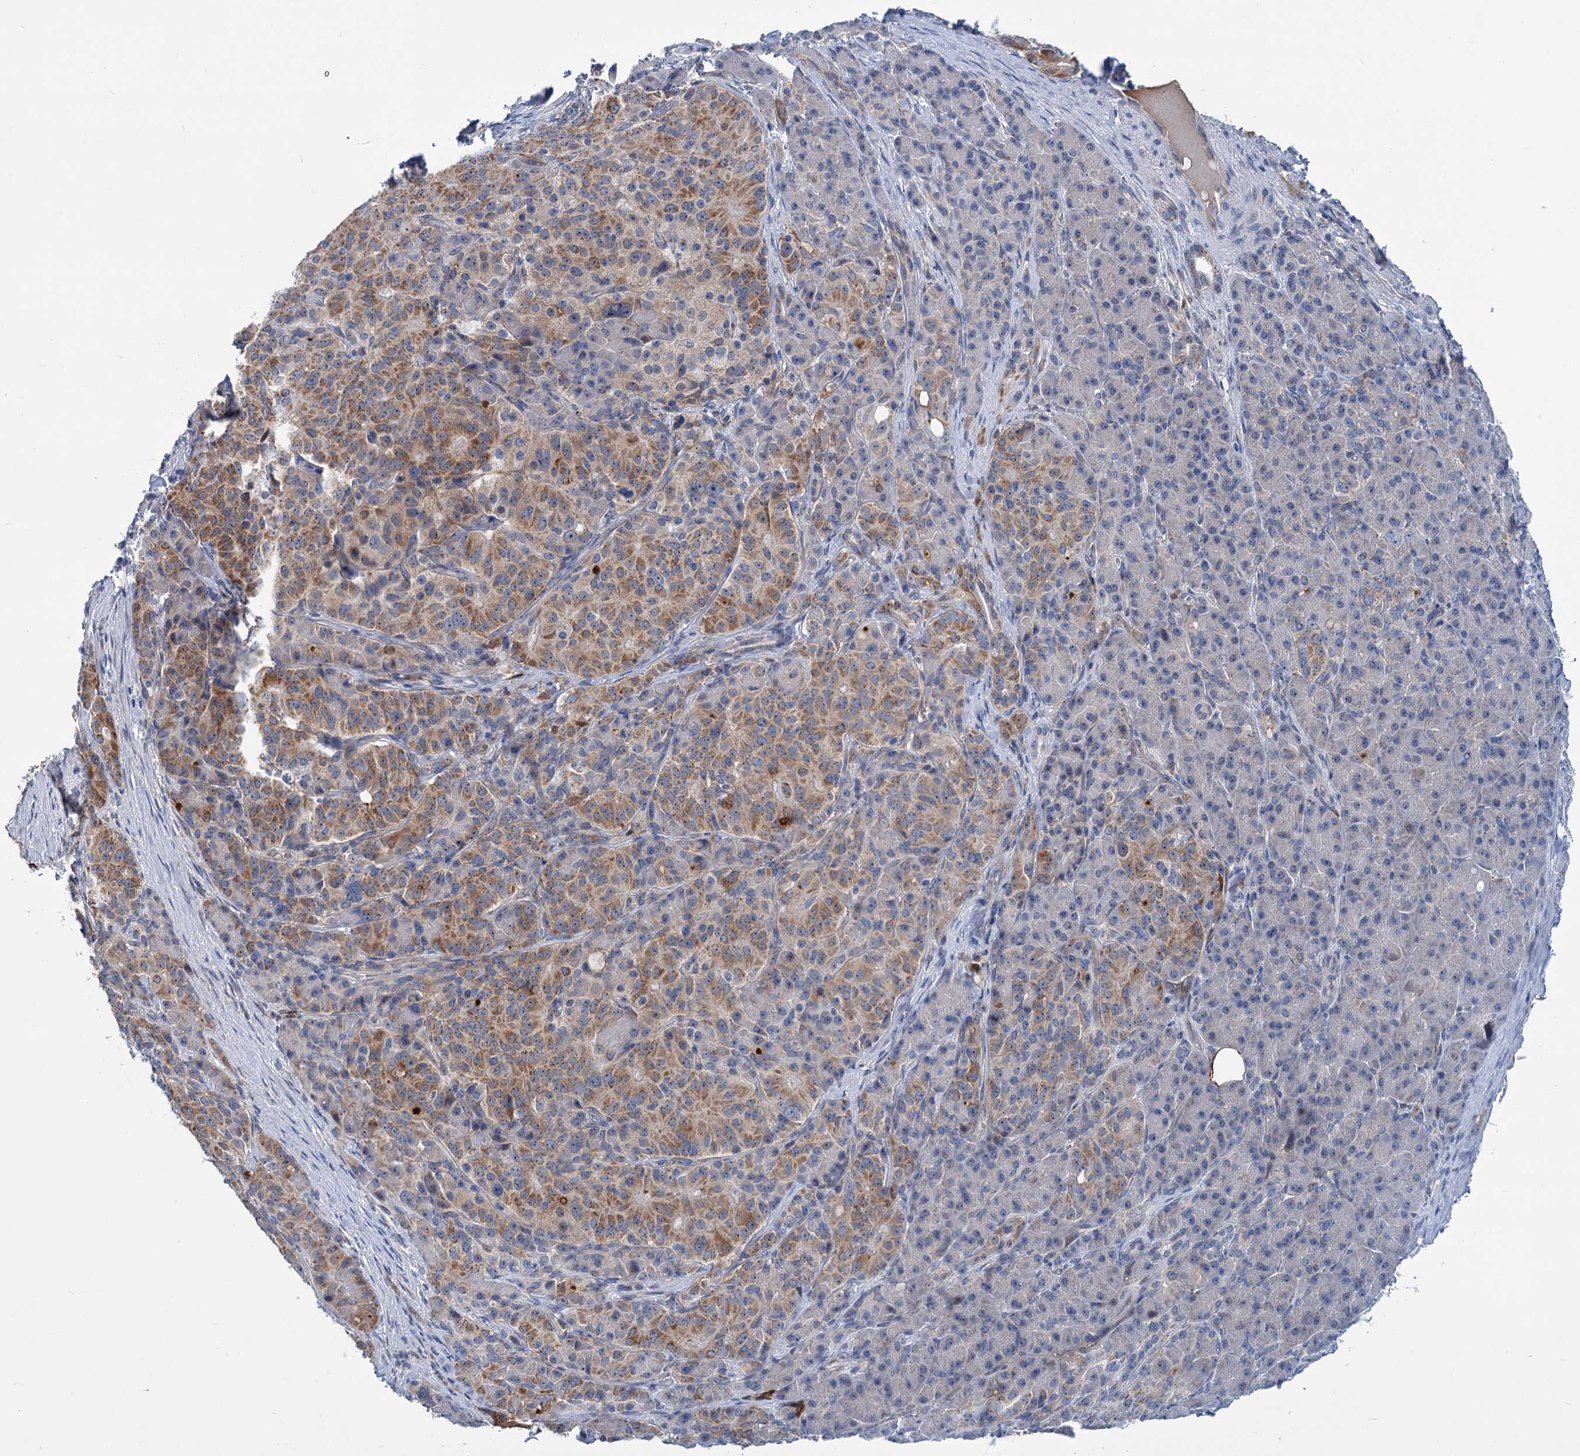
{"staining": {"intensity": "moderate", "quantity": "25%-75%", "location": "cytoplasmic/membranous"}, "tissue": "pancreatic cancer", "cell_type": "Tumor cells", "image_type": "cancer", "snomed": [{"axis": "morphology", "description": "Adenocarcinoma, NOS"}, {"axis": "topography", "description": "Pancreas"}], "caption": "A medium amount of moderate cytoplasmic/membranous positivity is present in about 25%-75% of tumor cells in pancreatic adenocarcinoma tissue.", "gene": "LPIN1", "patient": {"sex": "female", "age": 74}}